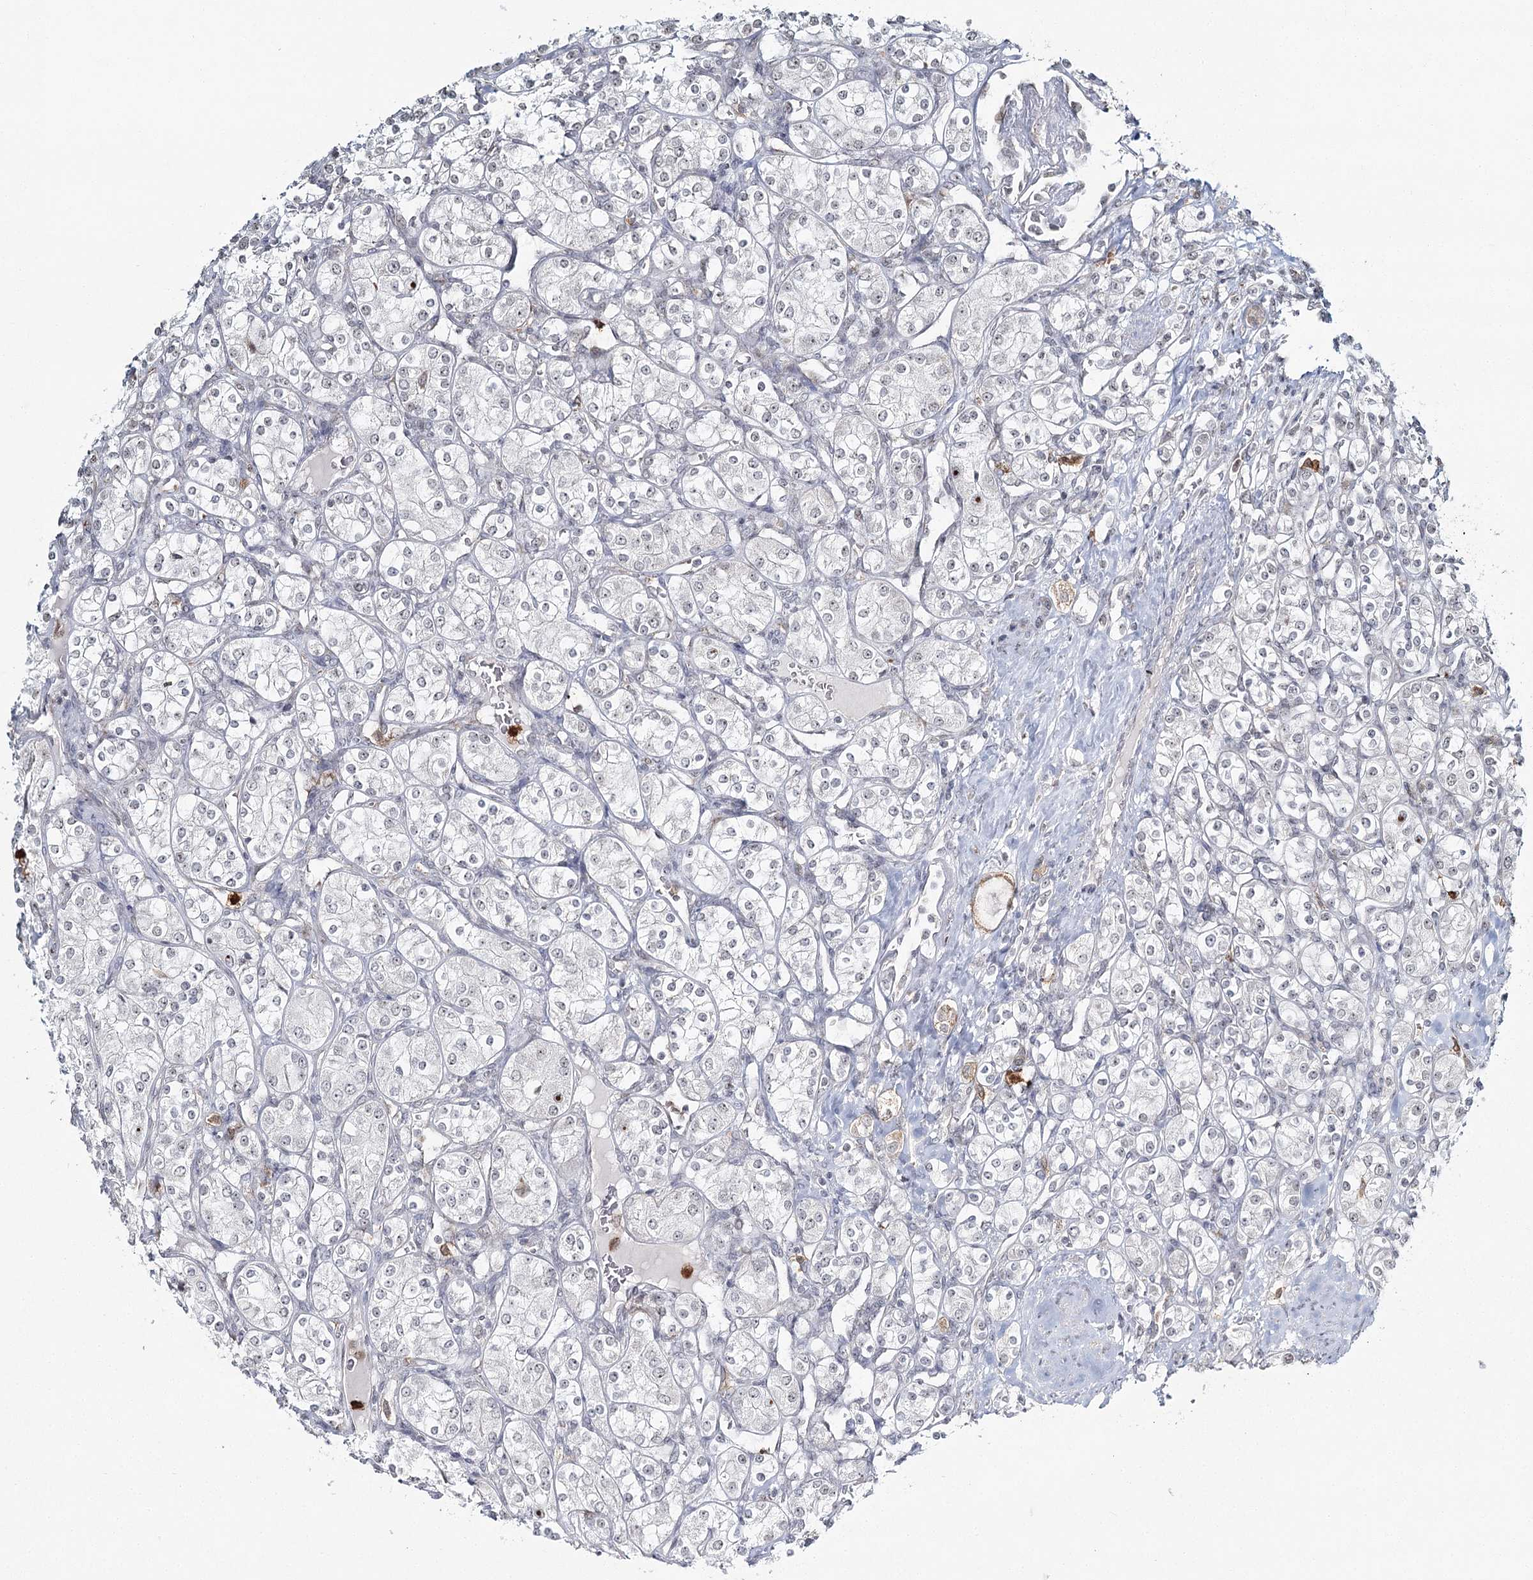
{"staining": {"intensity": "weak", "quantity": "<25%", "location": "nuclear"}, "tissue": "renal cancer", "cell_type": "Tumor cells", "image_type": "cancer", "snomed": [{"axis": "morphology", "description": "Adenocarcinoma, NOS"}, {"axis": "topography", "description": "Kidney"}], "caption": "A micrograph of adenocarcinoma (renal) stained for a protein demonstrates no brown staining in tumor cells. (DAB (3,3'-diaminobenzidine) IHC, high magnification).", "gene": "ATAD1", "patient": {"sex": "male", "age": 77}}